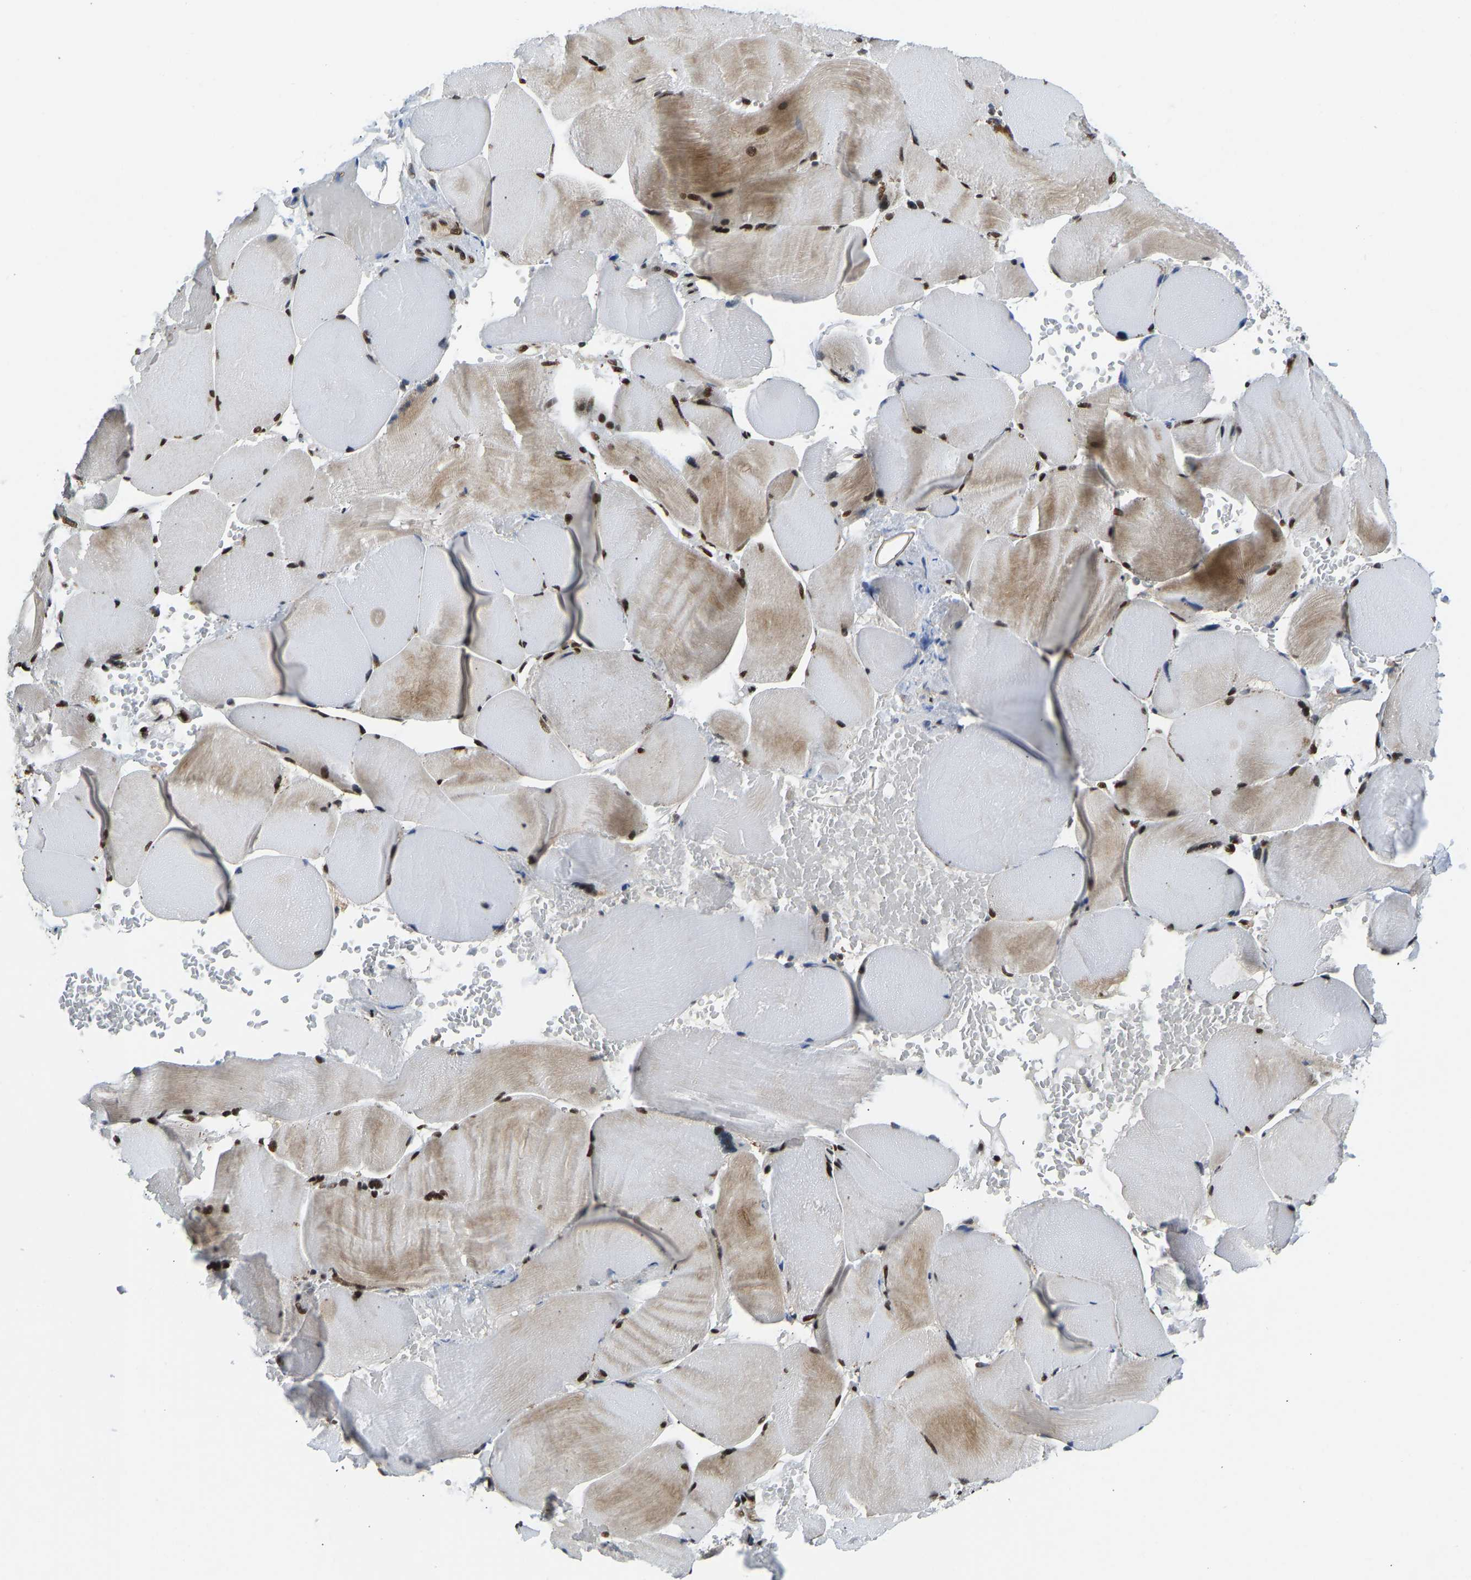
{"staining": {"intensity": "moderate", "quantity": ">75%", "location": "cytoplasmic/membranous,nuclear"}, "tissue": "skeletal muscle", "cell_type": "Myocytes", "image_type": "normal", "snomed": [{"axis": "morphology", "description": "Normal tissue, NOS"}, {"axis": "topography", "description": "Skin"}, {"axis": "topography", "description": "Skeletal muscle"}], "caption": "Skeletal muscle stained for a protein (brown) displays moderate cytoplasmic/membranous,nuclear positive positivity in about >75% of myocytes.", "gene": "FOXK1", "patient": {"sex": "male", "age": 83}}